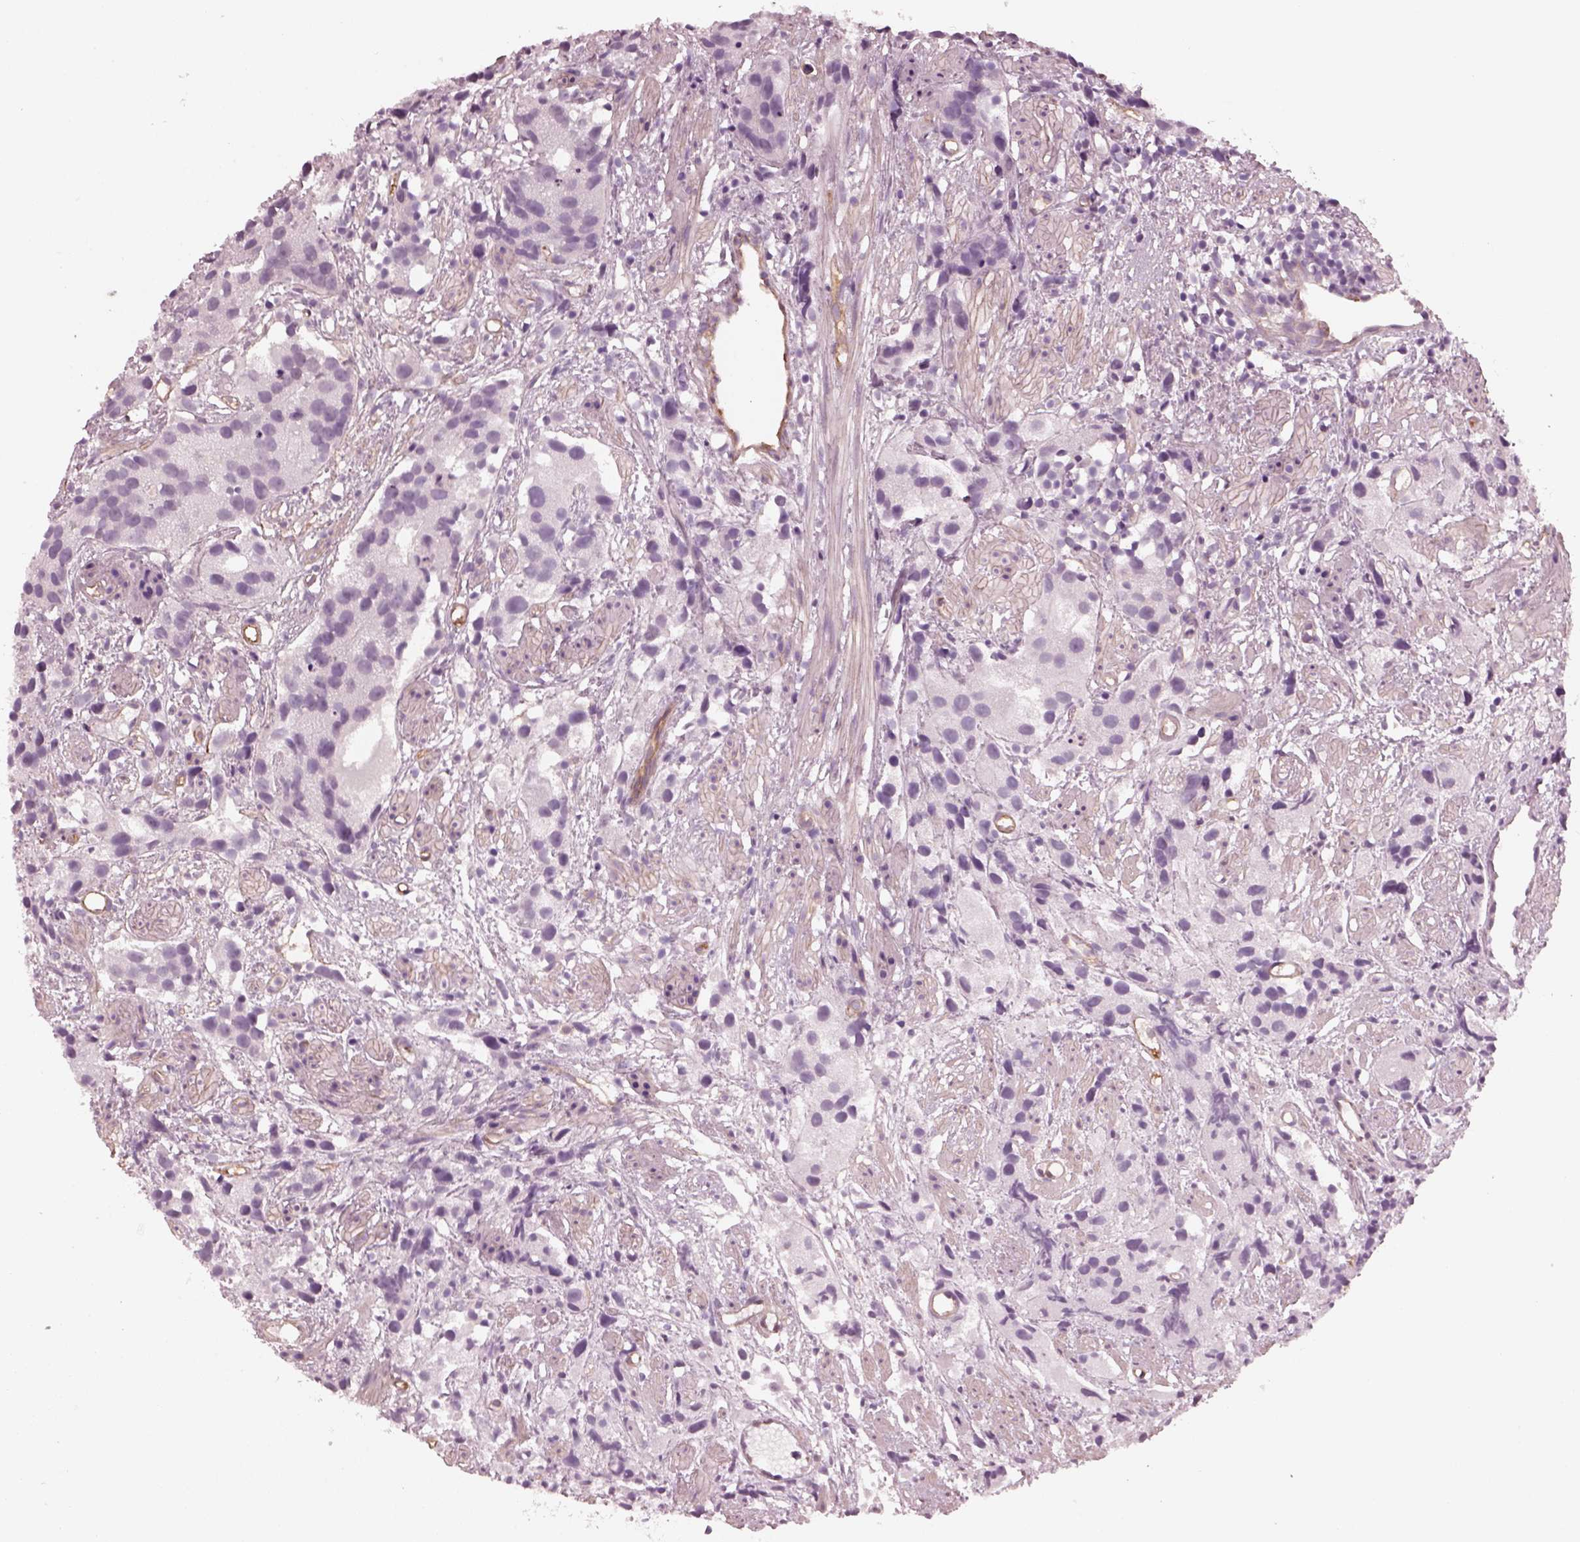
{"staining": {"intensity": "negative", "quantity": "none", "location": "none"}, "tissue": "prostate cancer", "cell_type": "Tumor cells", "image_type": "cancer", "snomed": [{"axis": "morphology", "description": "Adenocarcinoma, High grade"}, {"axis": "topography", "description": "Prostate"}], "caption": "Immunohistochemistry (IHC) of prostate adenocarcinoma (high-grade) demonstrates no positivity in tumor cells.", "gene": "EIF4E1B", "patient": {"sex": "male", "age": 68}}